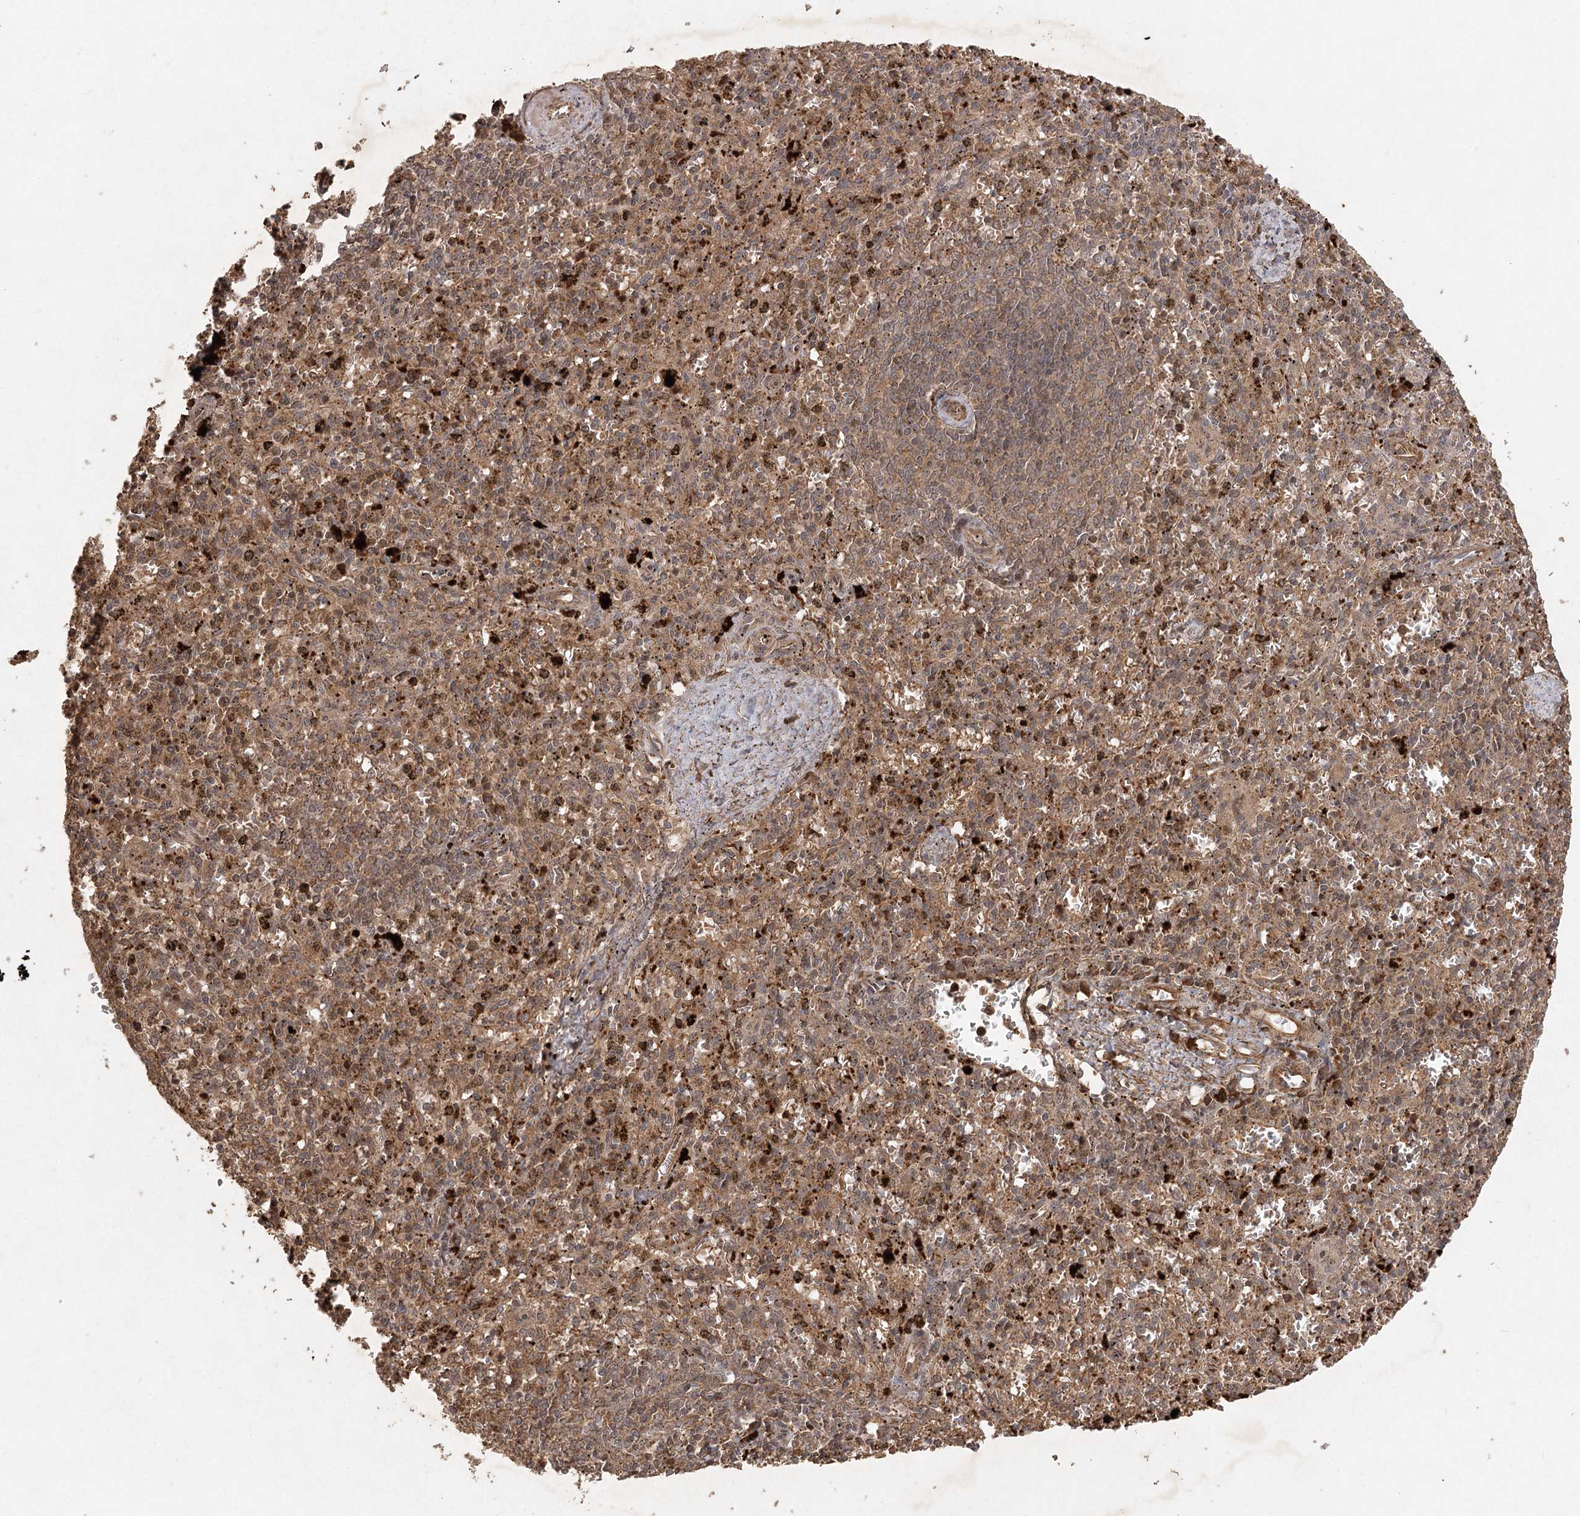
{"staining": {"intensity": "moderate", "quantity": ">75%", "location": "cytoplasmic/membranous"}, "tissue": "spleen", "cell_type": "Cells in red pulp", "image_type": "normal", "snomed": [{"axis": "morphology", "description": "Normal tissue, NOS"}, {"axis": "topography", "description": "Spleen"}], "caption": "Immunohistochemical staining of unremarkable human spleen exhibits moderate cytoplasmic/membranous protein expression in about >75% of cells in red pulp.", "gene": "ARL13A", "patient": {"sex": "male", "age": 72}}